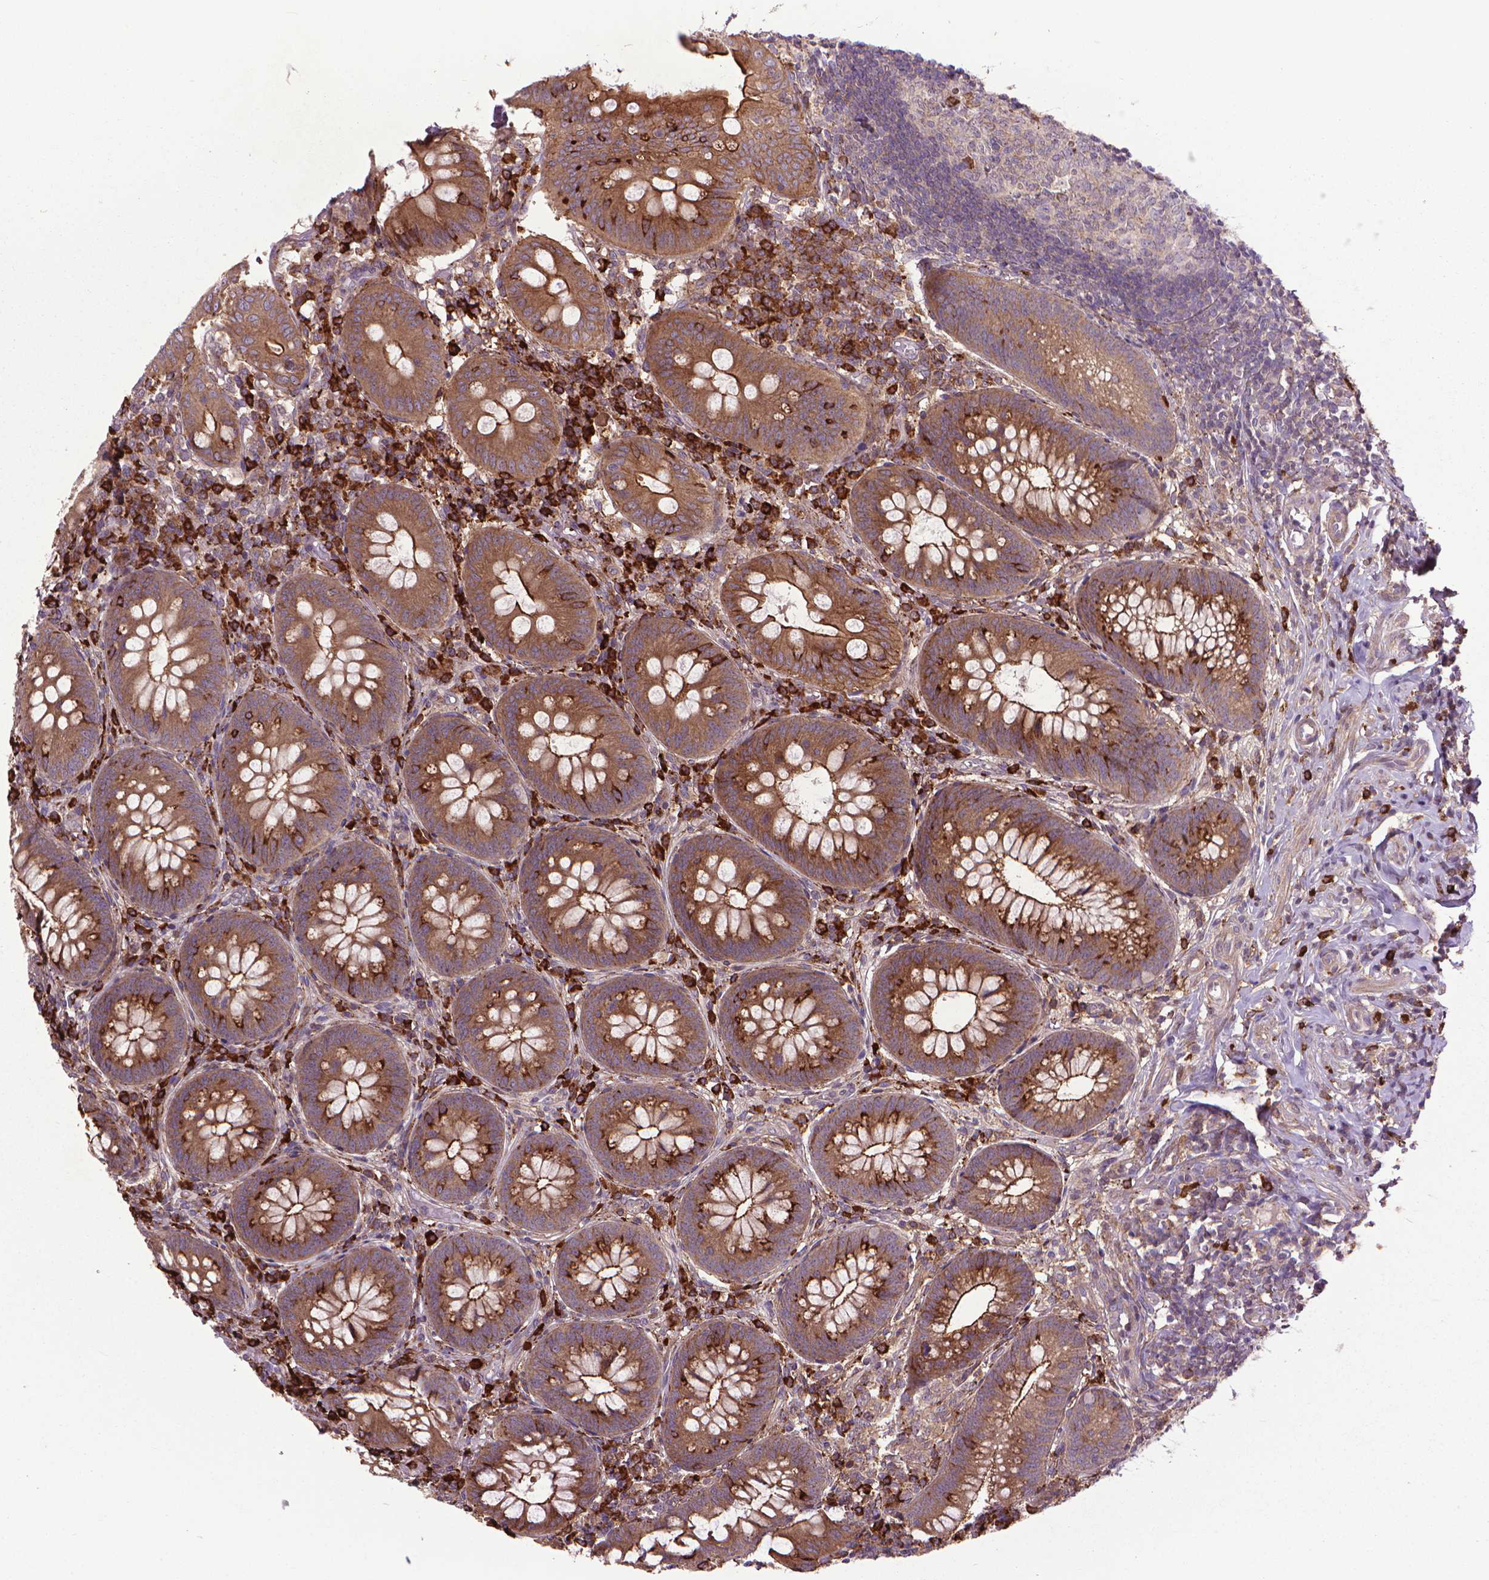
{"staining": {"intensity": "moderate", "quantity": ">75%", "location": "cytoplasmic/membranous"}, "tissue": "appendix", "cell_type": "Glandular cells", "image_type": "normal", "snomed": [{"axis": "morphology", "description": "Normal tissue, NOS"}, {"axis": "morphology", "description": "Inflammation, NOS"}, {"axis": "topography", "description": "Appendix"}], "caption": "Moderate cytoplasmic/membranous protein staining is appreciated in about >75% of glandular cells in appendix. The staining is performed using DAB brown chromogen to label protein expression. The nuclei are counter-stained blue using hematoxylin.", "gene": "MYH14", "patient": {"sex": "male", "age": 16}}